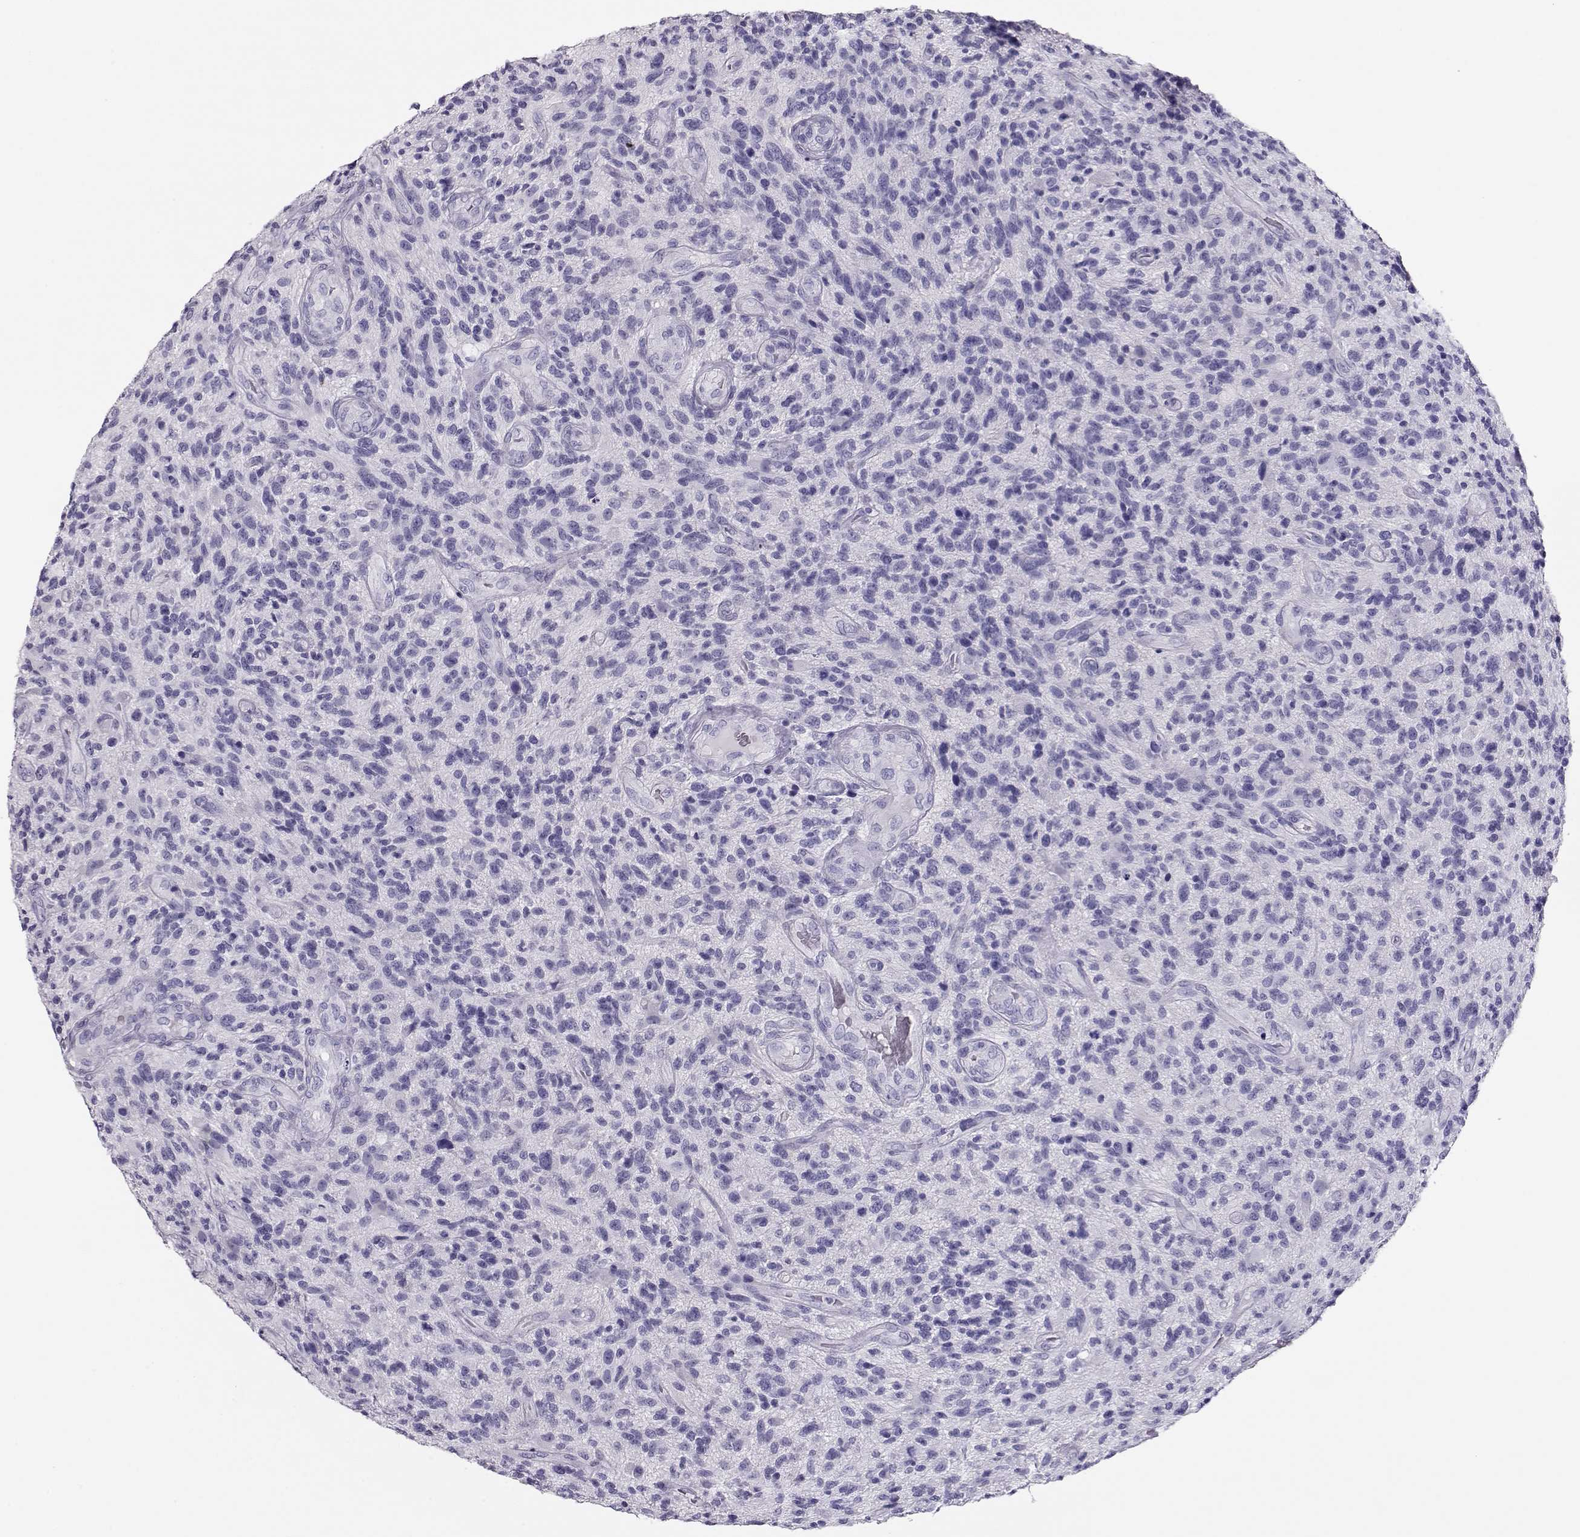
{"staining": {"intensity": "negative", "quantity": "none", "location": "none"}, "tissue": "glioma", "cell_type": "Tumor cells", "image_type": "cancer", "snomed": [{"axis": "morphology", "description": "Glioma, malignant, High grade"}, {"axis": "topography", "description": "Brain"}], "caption": "Immunohistochemistry (IHC) of glioma exhibits no staining in tumor cells.", "gene": "CRX", "patient": {"sex": "male", "age": 47}}